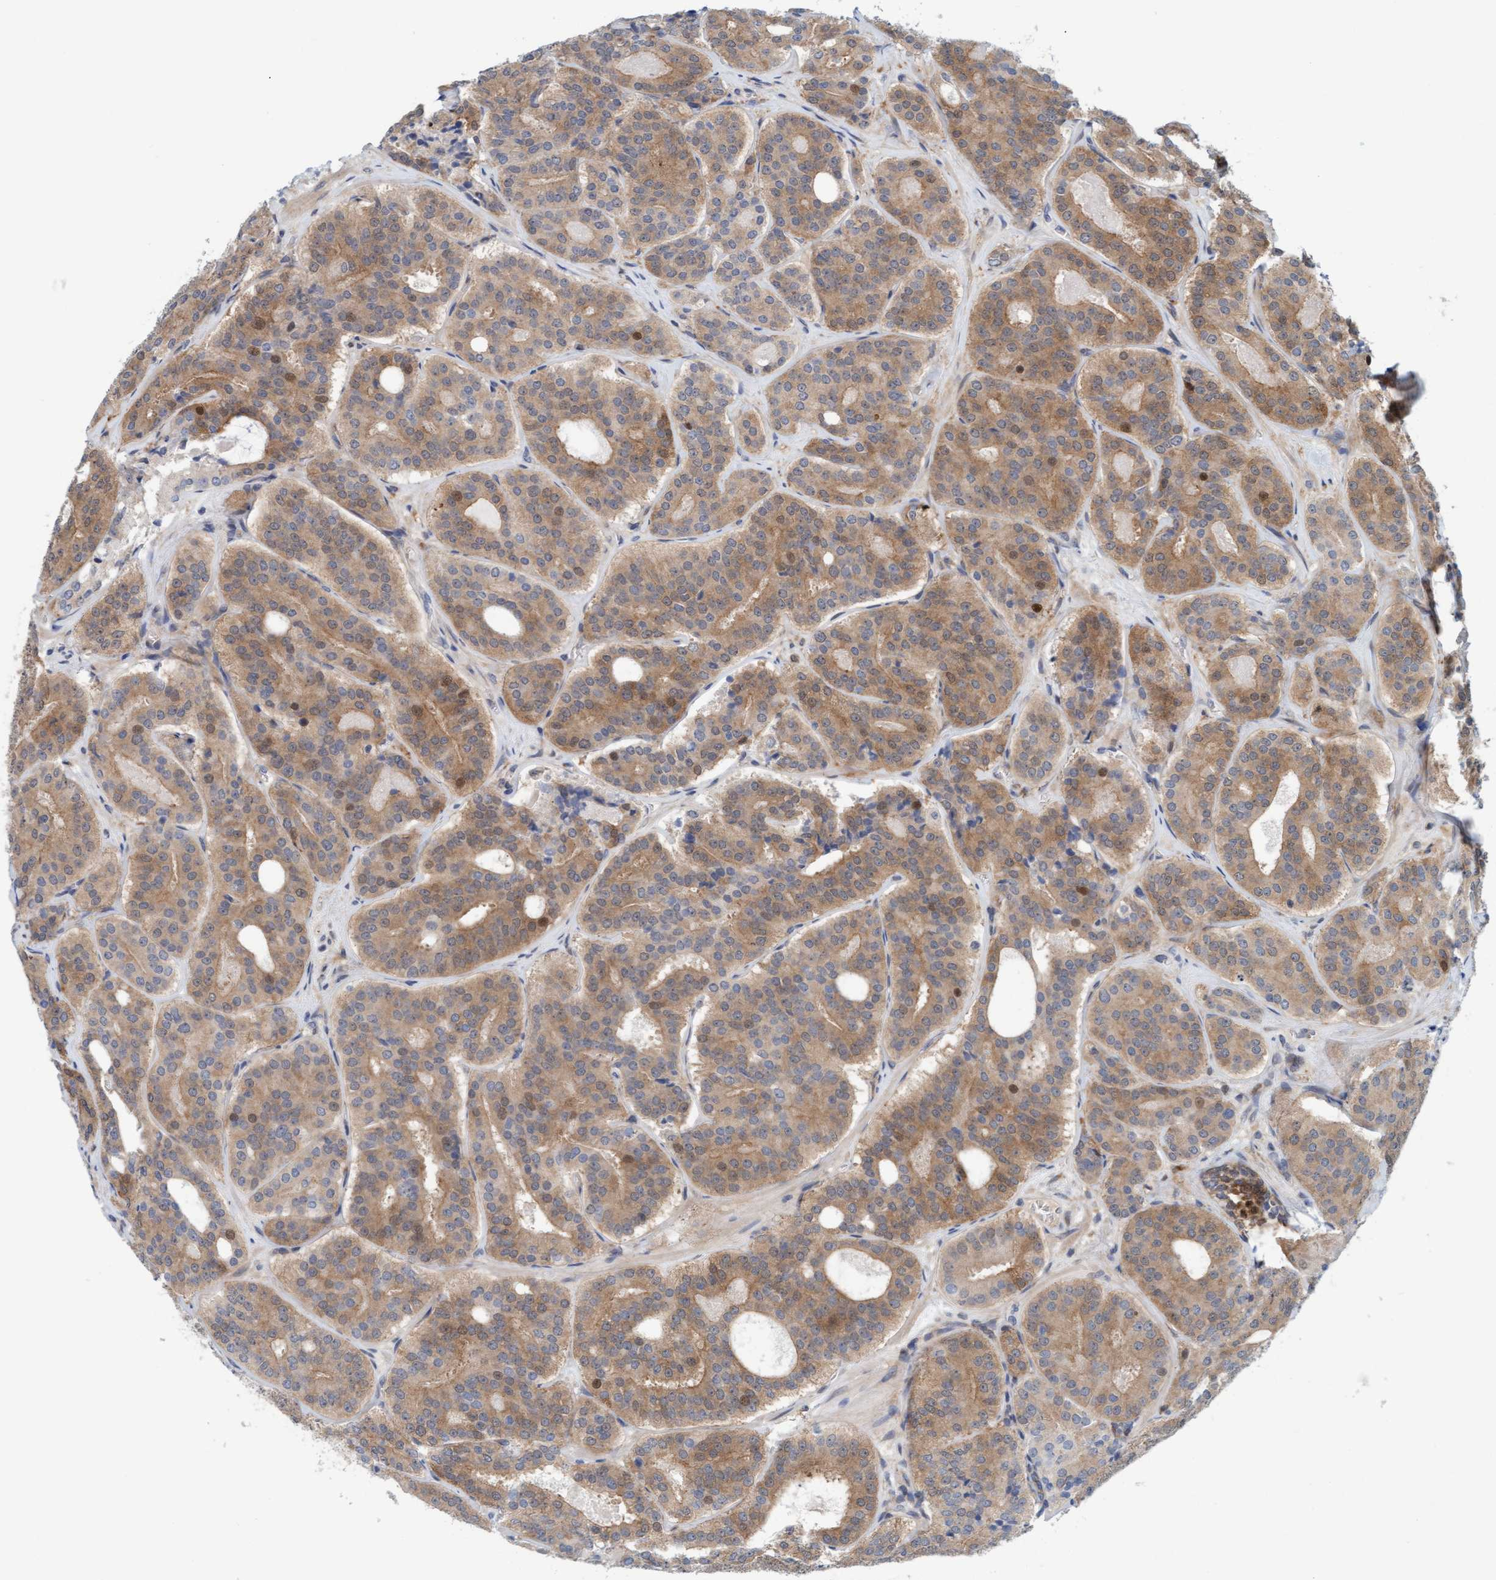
{"staining": {"intensity": "strong", "quantity": ">75%", "location": "cytoplasmic/membranous"}, "tissue": "prostate cancer", "cell_type": "Tumor cells", "image_type": "cancer", "snomed": [{"axis": "morphology", "description": "Adenocarcinoma, High grade"}, {"axis": "topography", "description": "Prostate"}], "caption": "Protein staining of adenocarcinoma (high-grade) (prostate) tissue displays strong cytoplasmic/membranous positivity in approximately >75% of tumor cells.", "gene": "EIF4EBP1", "patient": {"sex": "male", "age": 60}}